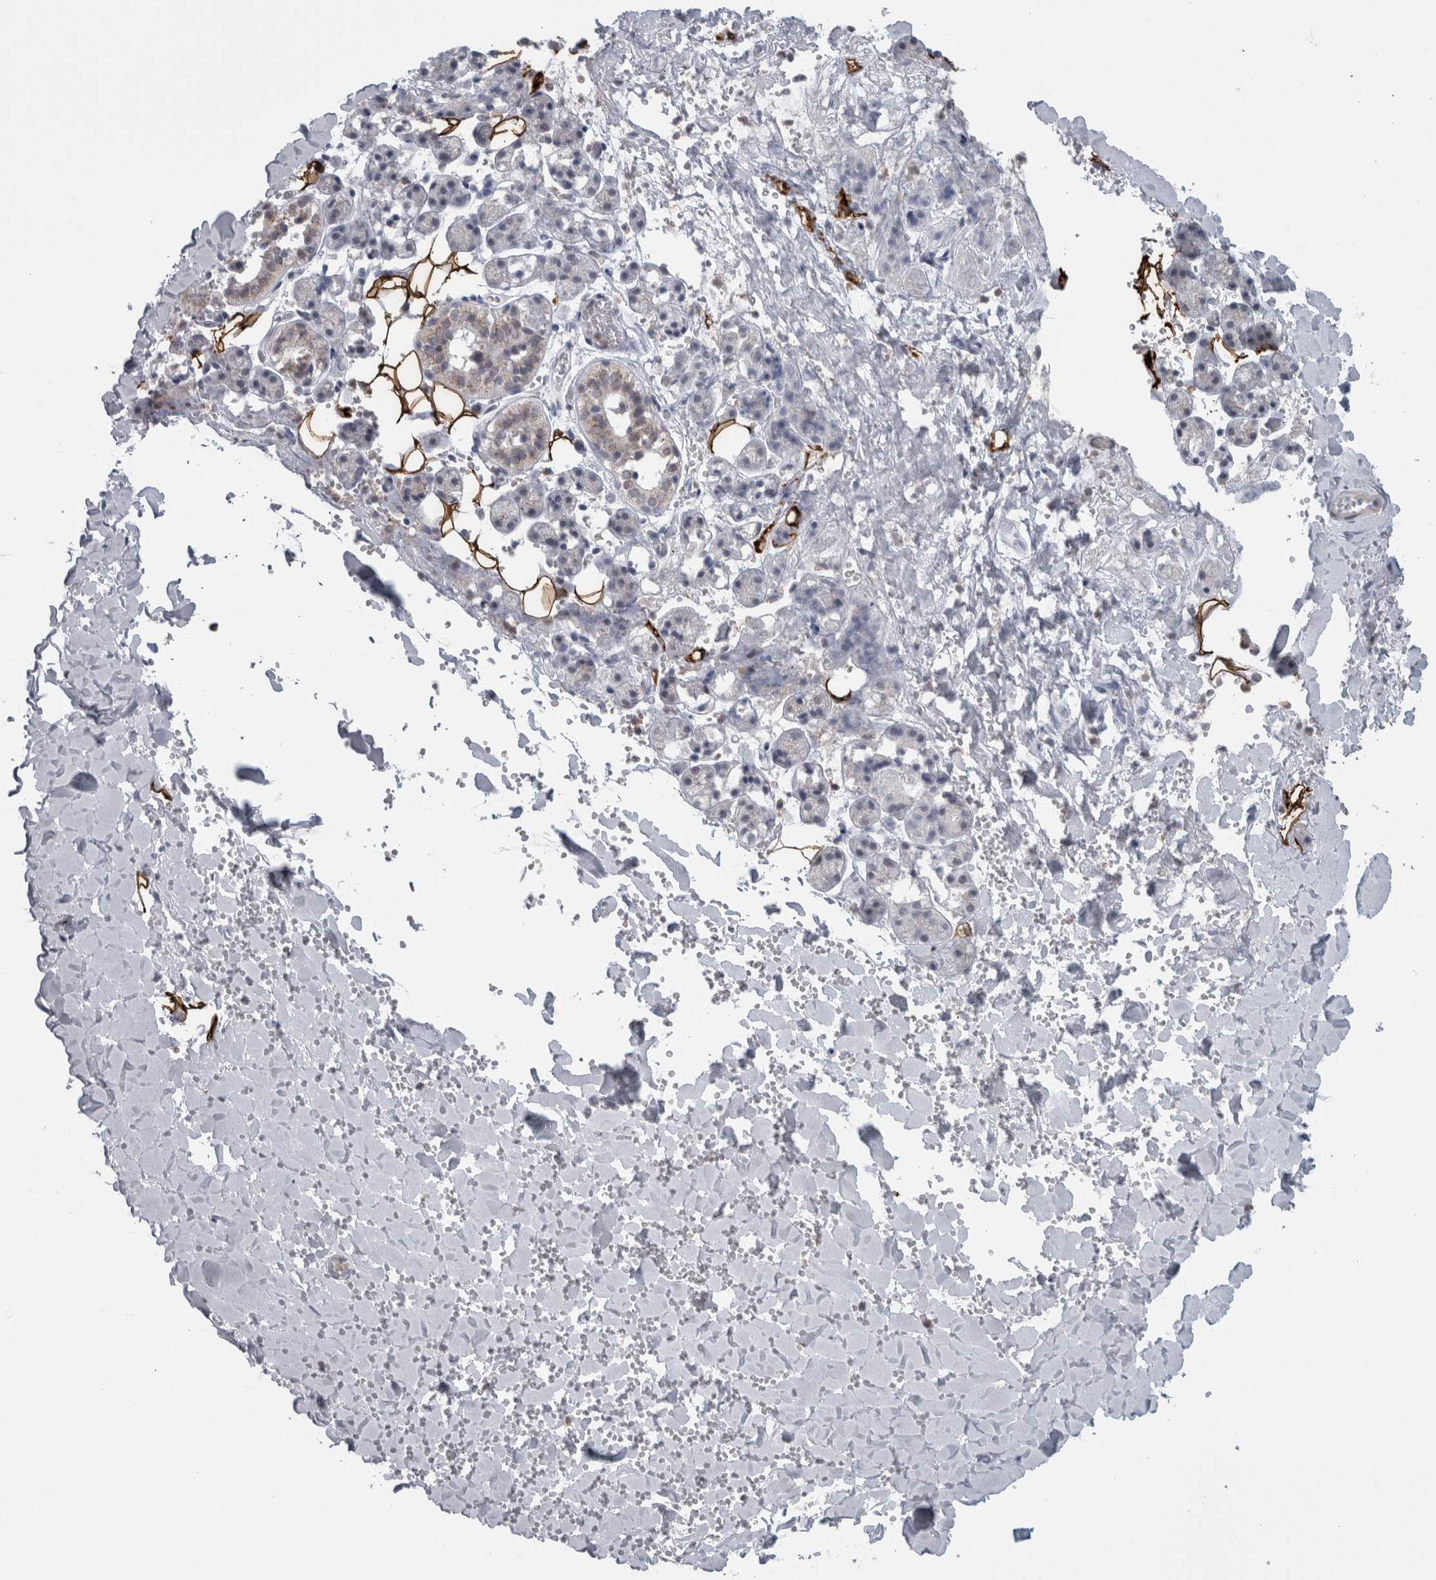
{"staining": {"intensity": "weak", "quantity": "<25%", "location": "cytoplasmic/membranous"}, "tissue": "salivary gland", "cell_type": "Glandular cells", "image_type": "normal", "snomed": [{"axis": "morphology", "description": "Normal tissue, NOS"}, {"axis": "topography", "description": "Salivary gland"}], "caption": "High magnification brightfield microscopy of benign salivary gland stained with DAB (3,3'-diaminobenzidine) (brown) and counterstained with hematoxylin (blue): glandular cells show no significant expression. (Stains: DAB (3,3'-diaminobenzidine) immunohistochemistry with hematoxylin counter stain, Microscopy: brightfield microscopy at high magnification).", "gene": "PLIN1", "patient": {"sex": "female", "age": 33}}